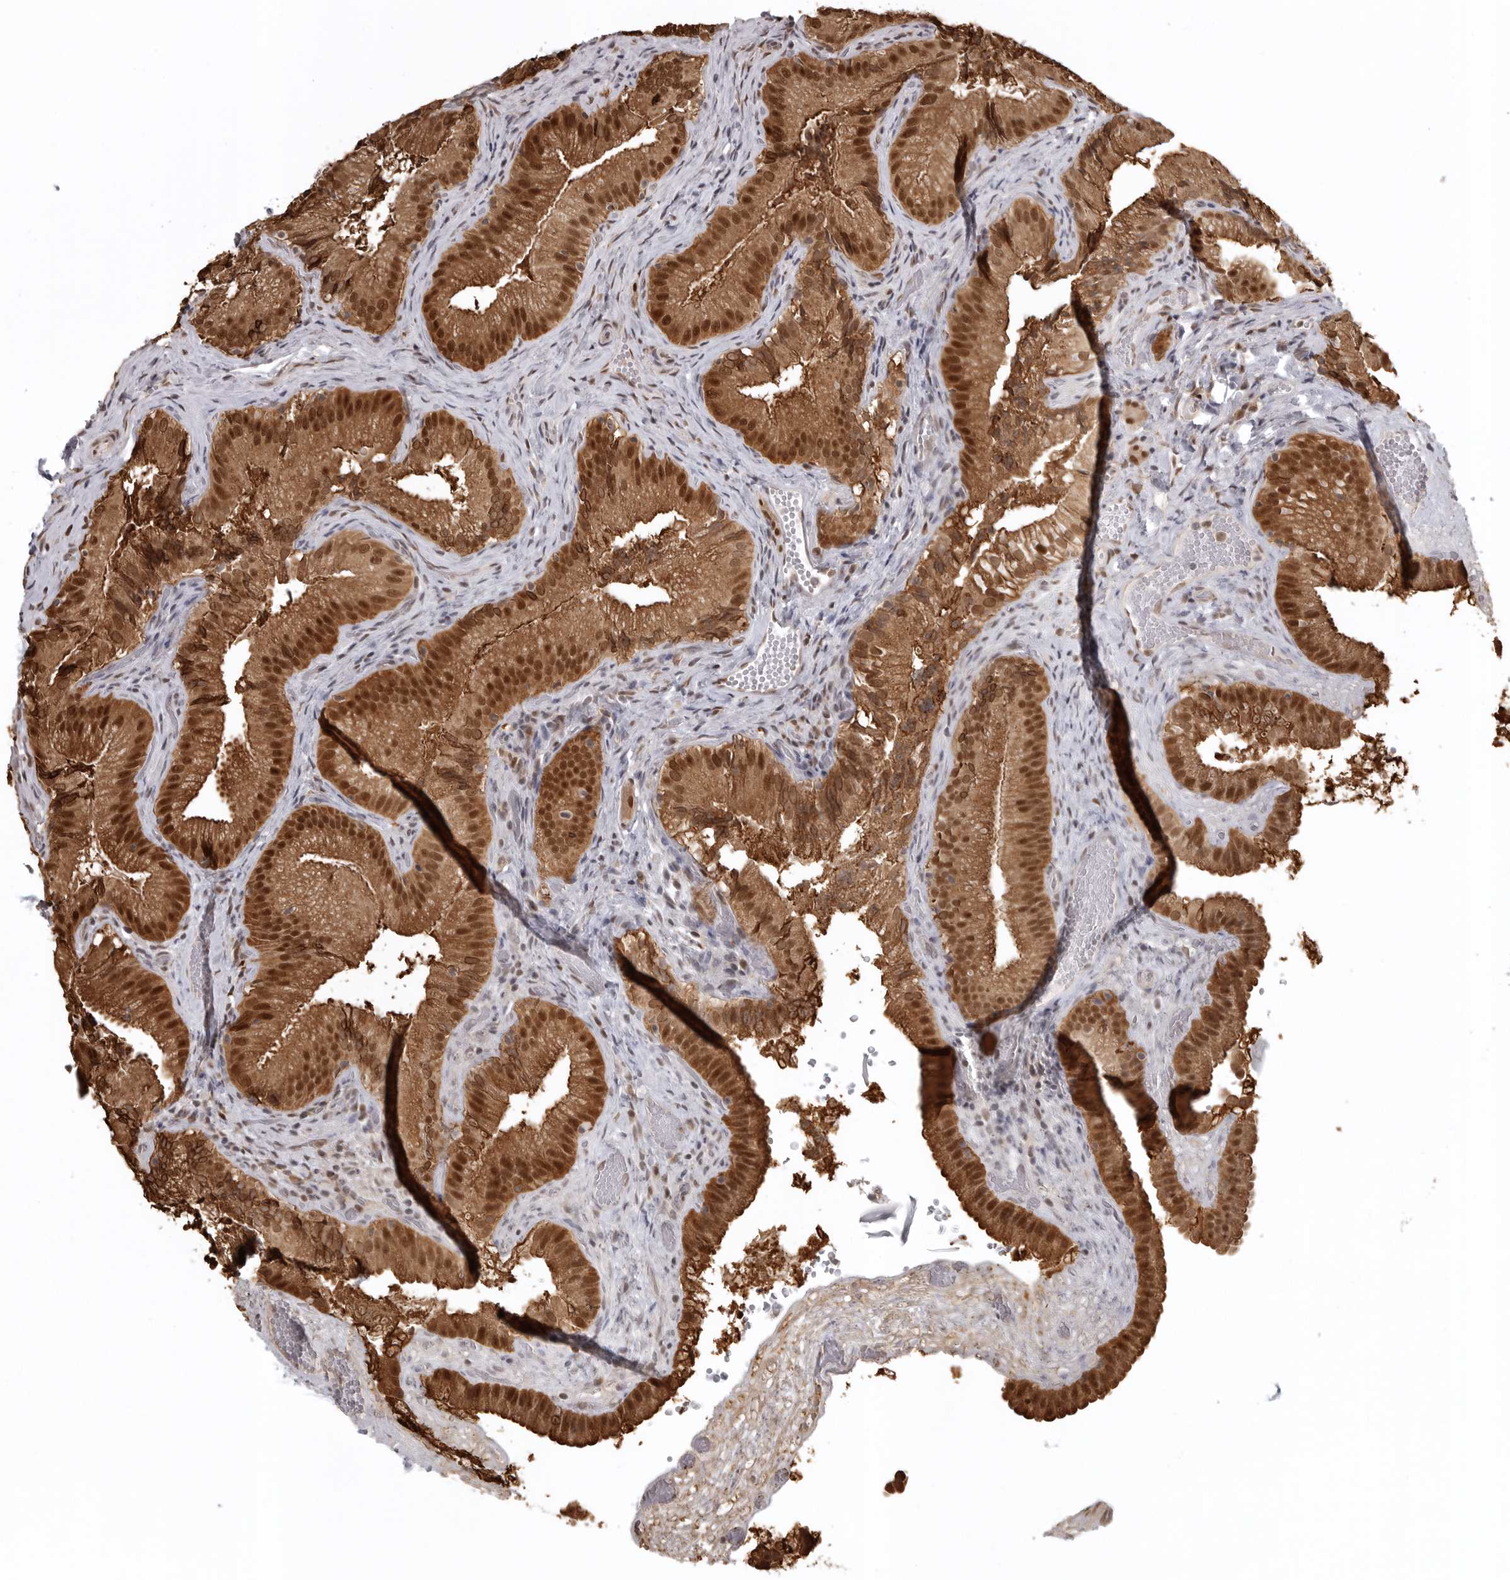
{"staining": {"intensity": "strong", "quantity": ">75%", "location": "cytoplasmic/membranous,nuclear"}, "tissue": "gallbladder", "cell_type": "Glandular cells", "image_type": "normal", "snomed": [{"axis": "morphology", "description": "Normal tissue, NOS"}, {"axis": "topography", "description": "Gallbladder"}], "caption": "Gallbladder stained with immunohistochemistry displays strong cytoplasmic/membranous,nuclear staining in approximately >75% of glandular cells.", "gene": "ISG20L2", "patient": {"sex": "female", "age": 30}}